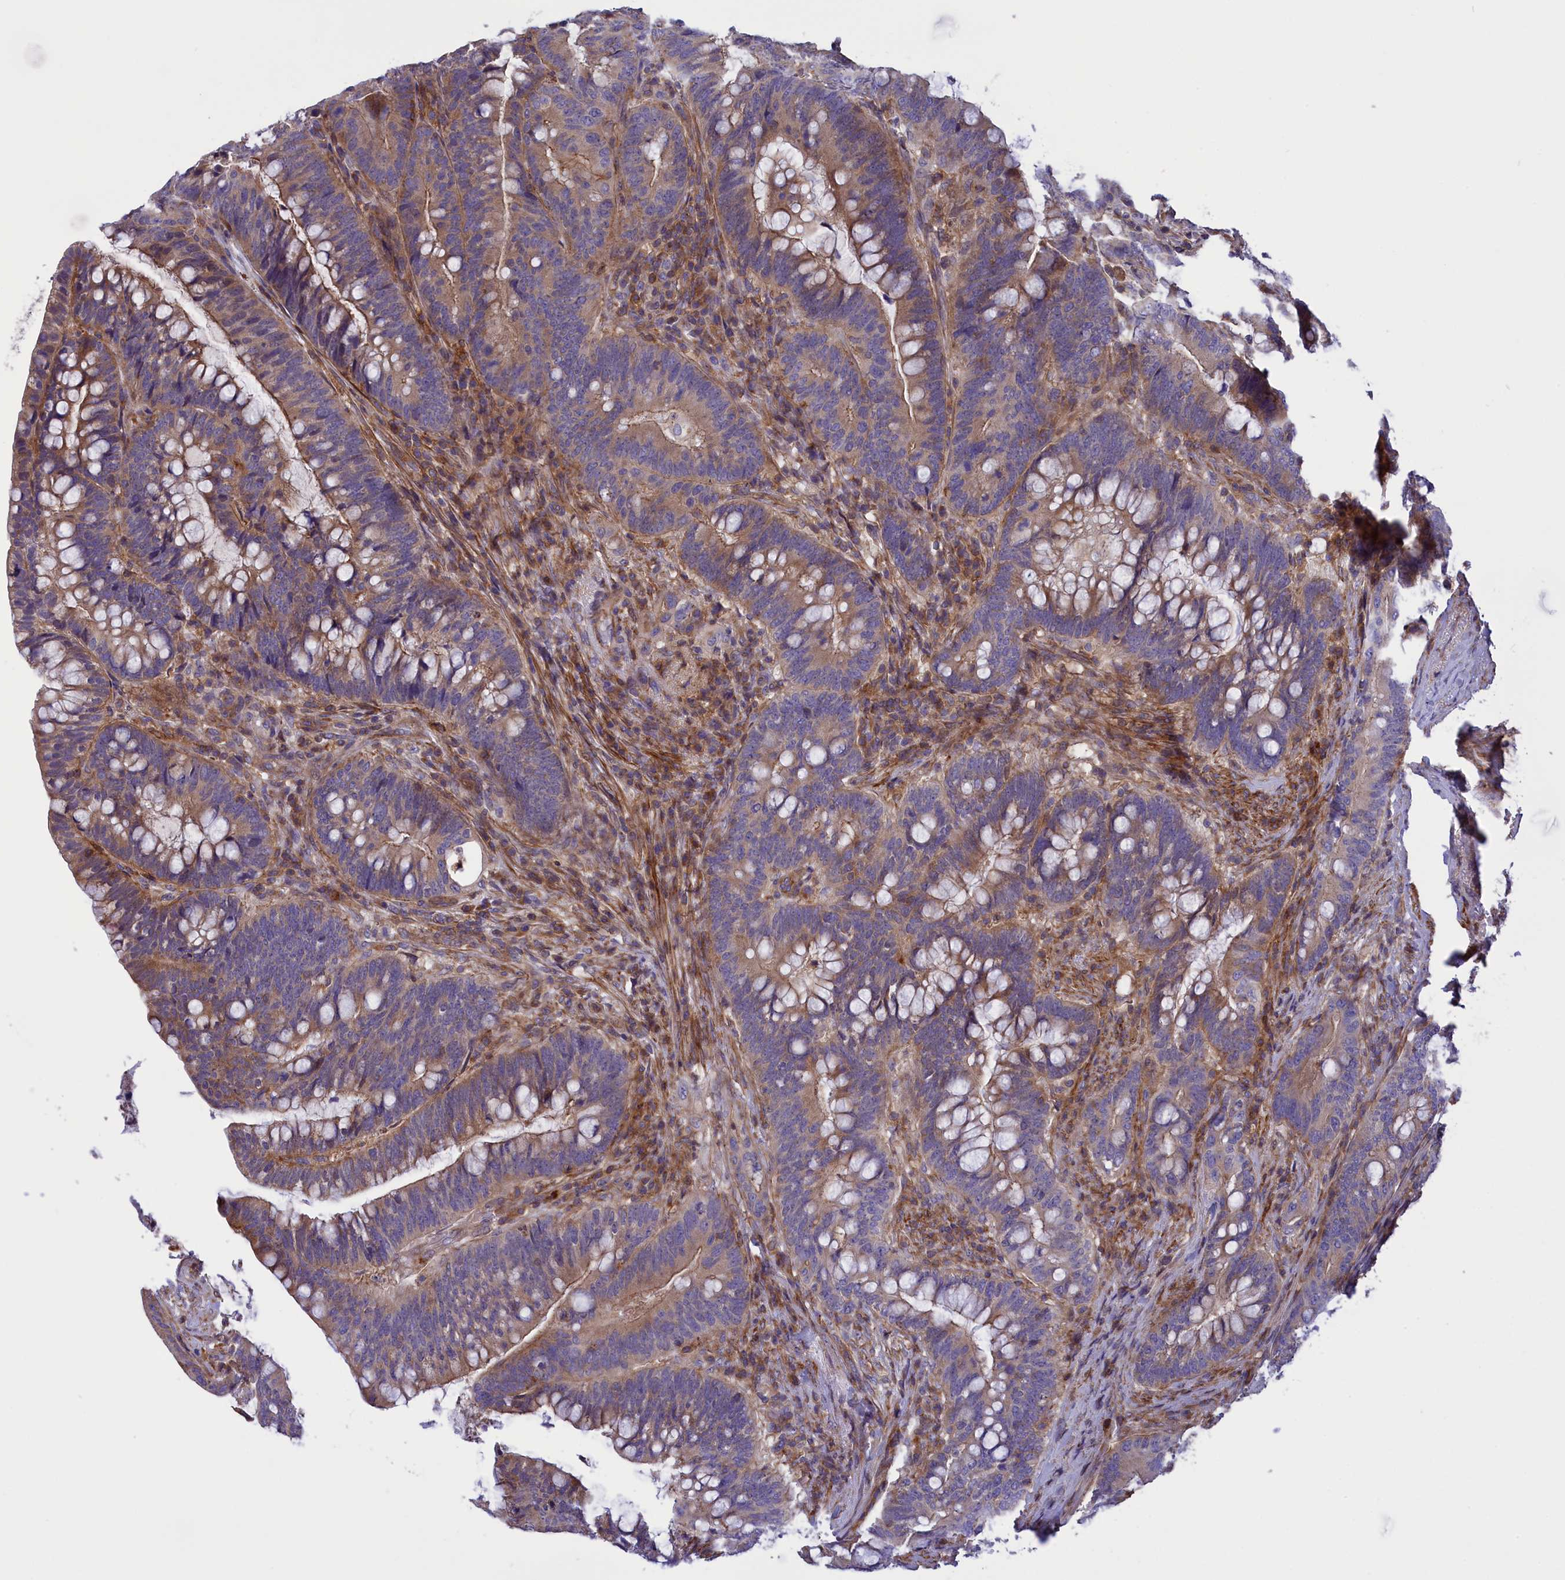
{"staining": {"intensity": "moderate", "quantity": "25%-75%", "location": "cytoplasmic/membranous"}, "tissue": "colorectal cancer", "cell_type": "Tumor cells", "image_type": "cancer", "snomed": [{"axis": "morphology", "description": "Adenocarcinoma, NOS"}, {"axis": "topography", "description": "Colon"}], "caption": "The micrograph demonstrates immunohistochemical staining of colorectal cancer (adenocarcinoma). There is moderate cytoplasmic/membranous staining is seen in approximately 25%-75% of tumor cells.", "gene": "CORO7-PAM16", "patient": {"sex": "female", "age": 66}}